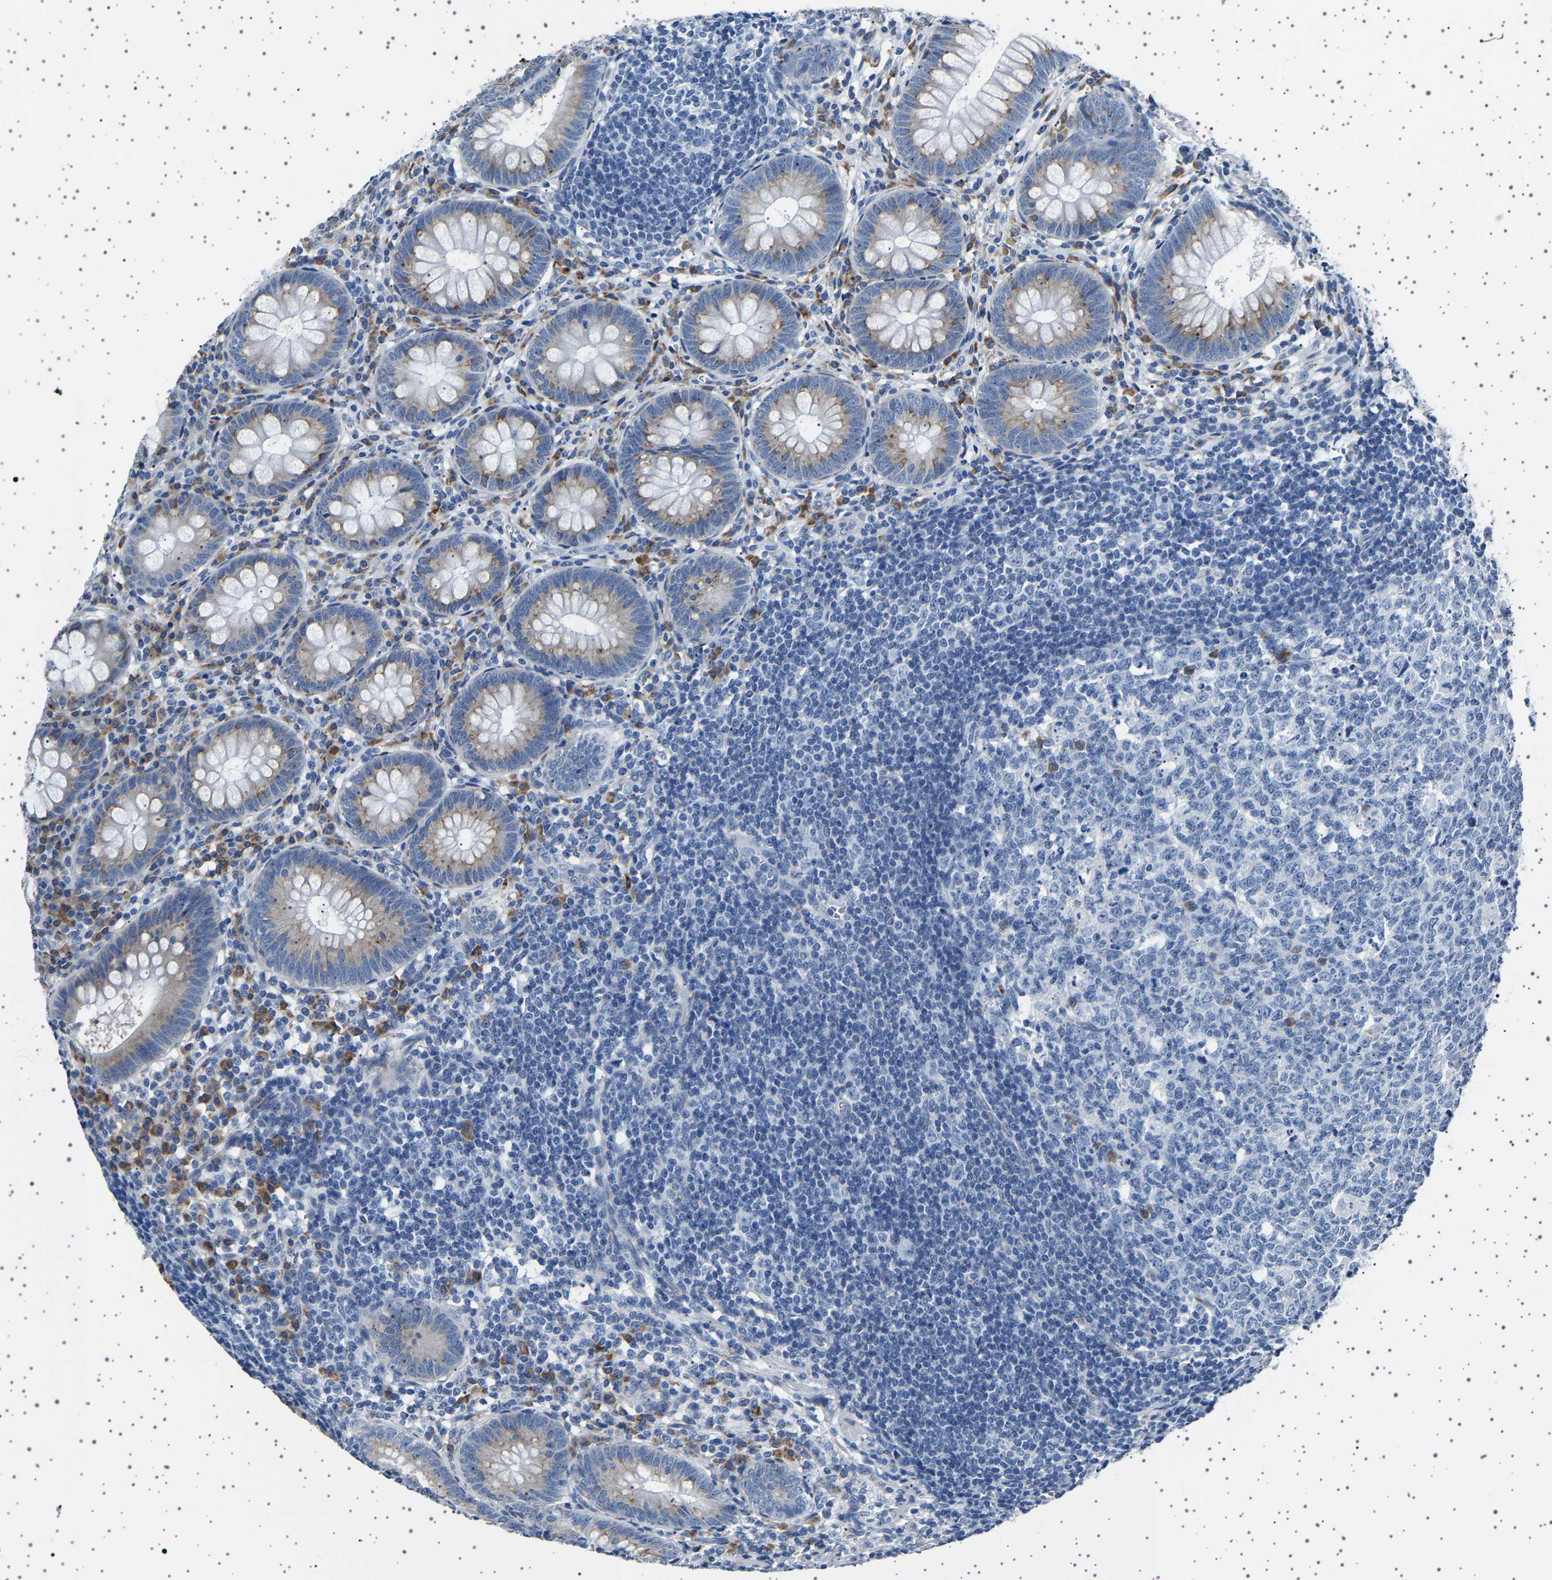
{"staining": {"intensity": "moderate", "quantity": "25%-75%", "location": "cytoplasmic/membranous"}, "tissue": "appendix", "cell_type": "Glandular cells", "image_type": "normal", "snomed": [{"axis": "morphology", "description": "Normal tissue, NOS"}, {"axis": "topography", "description": "Appendix"}], "caption": "Normal appendix displays moderate cytoplasmic/membranous staining in approximately 25%-75% of glandular cells, visualized by immunohistochemistry. (IHC, brightfield microscopy, high magnification).", "gene": "FTCD", "patient": {"sex": "male", "age": 56}}